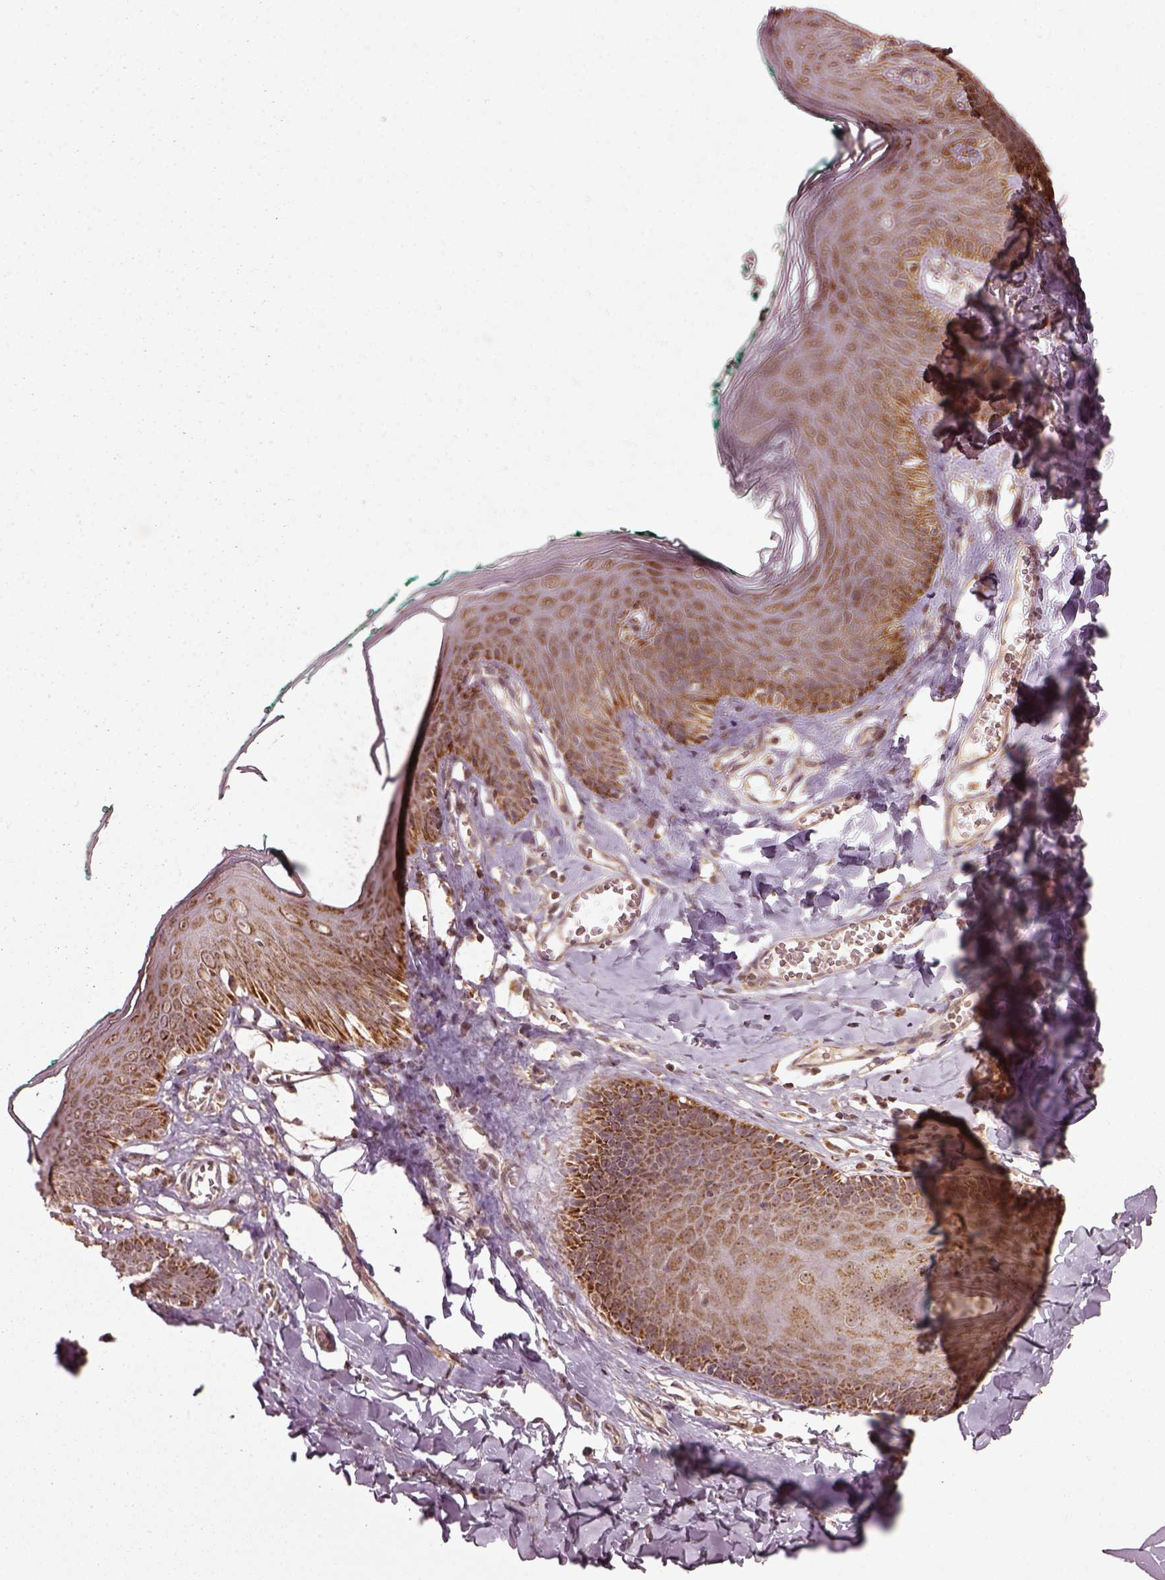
{"staining": {"intensity": "moderate", "quantity": ">75%", "location": "cytoplasmic/membranous"}, "tissue": "skin", "cell_type": "Epidermal cells", "image_type": "normal", "snomed": [{"axis": "morphology", "description": "Normal tissue, NOS"}, {"axis": "topography", "description": "Vulva"}, {"axis": "topography", "description": "Peripheral nerve tissue"}], "caption": "Immunohistochemical staining of normal skin demonstrates moderate cytoplasmic/membranous protein expression in approximately >75% of epidermal cells.", "gene": "SEL1L3", "patient": {"sex": "female", "age": 66}}